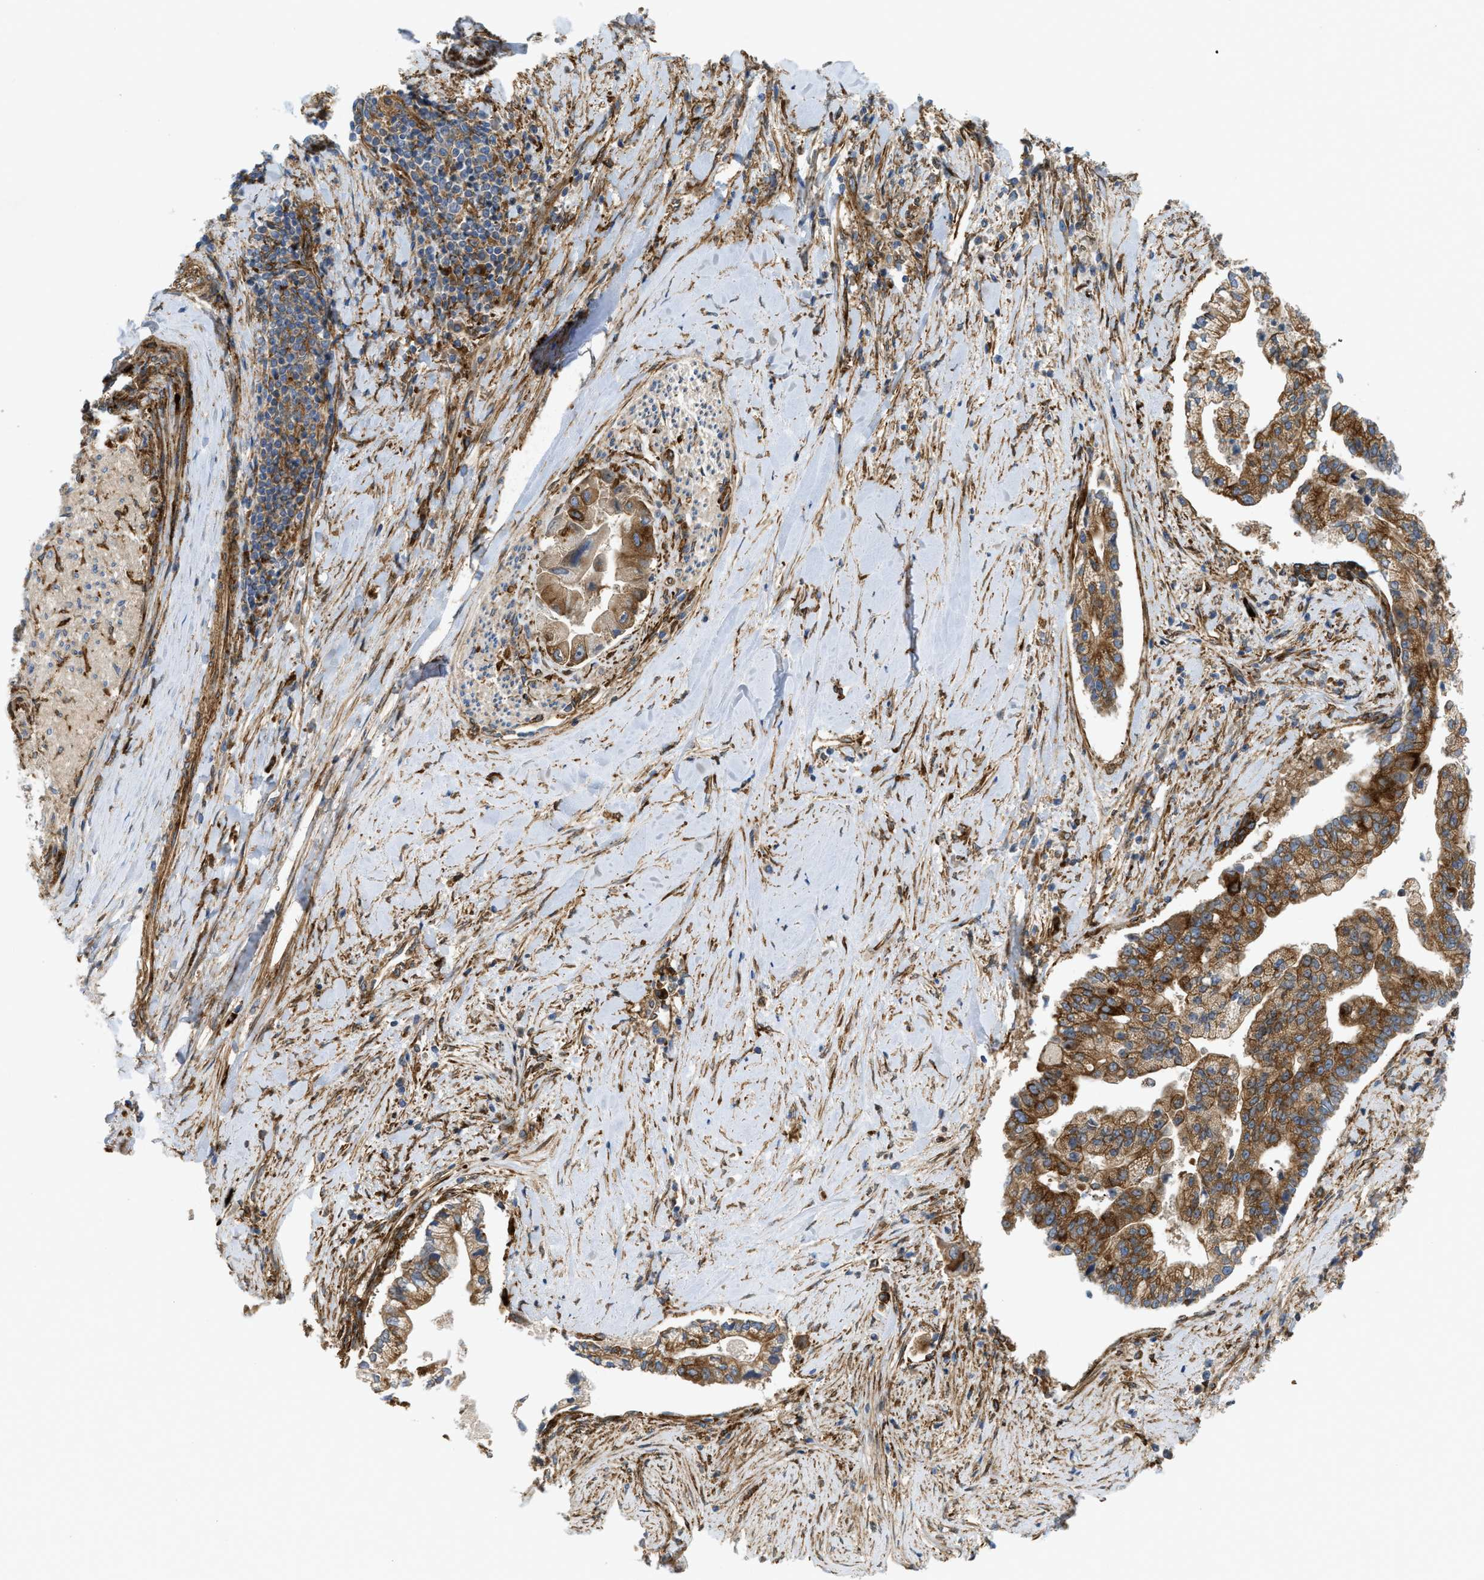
{"staining": {"intensity": "strong", "quantity": ">75%", "location": "cytoplasmic/membranous"}, "tissue": "liver cancer", "cell_type": "Tumor cells", "image_type": "cancer", "snomed": [{"axis": "morphology", "description": "Cholangiocarcinoma"}, {"axis": "topography", "description": "Liver"}], "caption": "Immunohistochemical staining of human cholangiocarcinoma (liver) demonstrates high levels of strong cytoplasmic/membranous protein staining in about >75% of tumor cells.", "gene": "PICALM", "patient": {"sex": "male", "age": 50}}